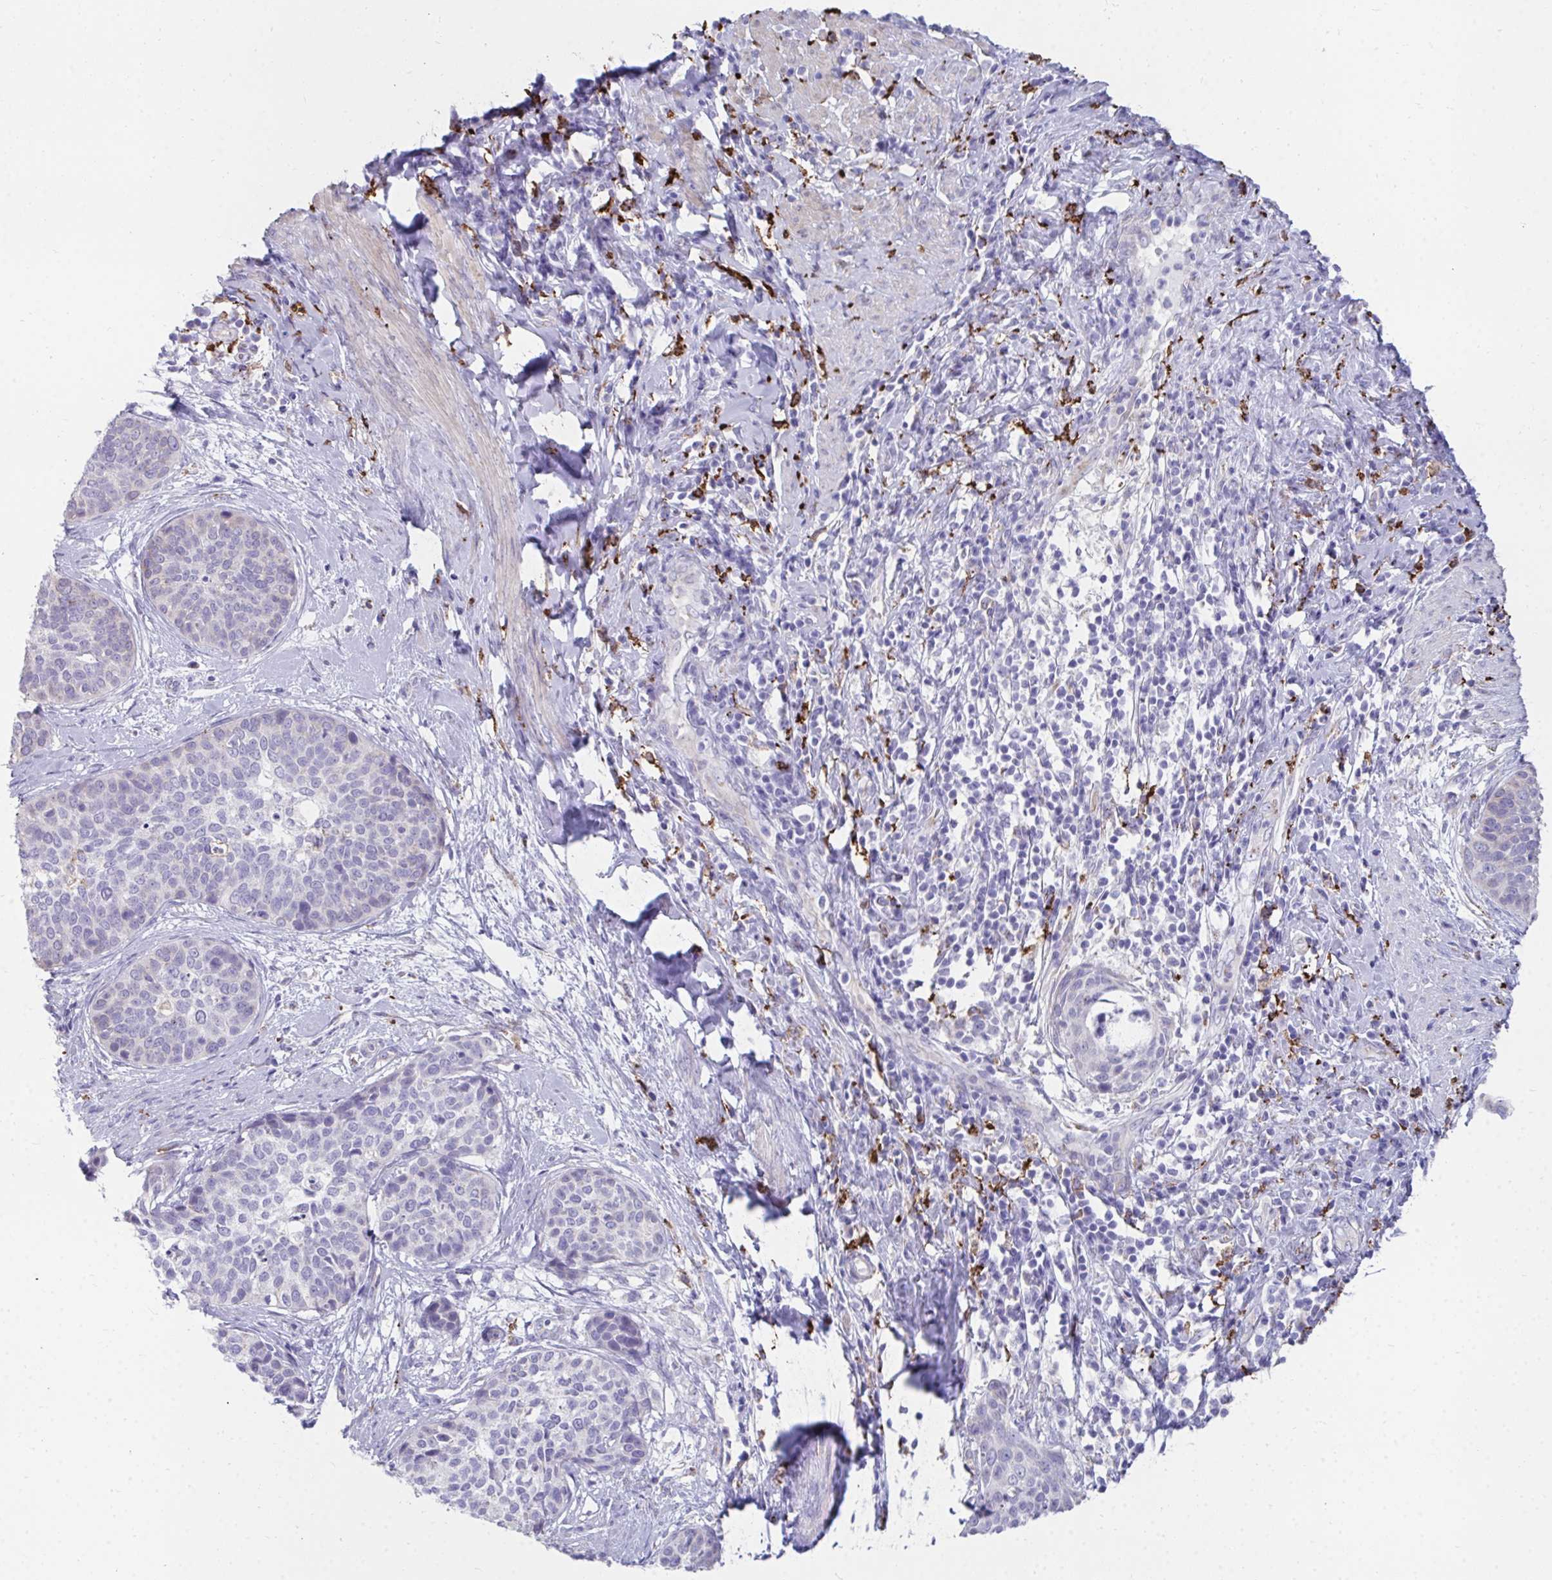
{"staining": {"intensity": "negative", "quantity": "none", "location": "none"}, "tissue": "cervical cancer", "cell_type": "Tumor cells", "image_type": "cancer", "snomed": [{"axis": "morphology", "description": "Squamous cell carcinoma, NOS"}, {"axis": "topography", "description": "Cervix"}], "caption": "Human cervical squamous cell carcinoma stained for a protein using immunohistochemistry exhibits no positivity in tumor cells.", "gene": "CD163", "patient": {"sex": "female", "age": 69}}